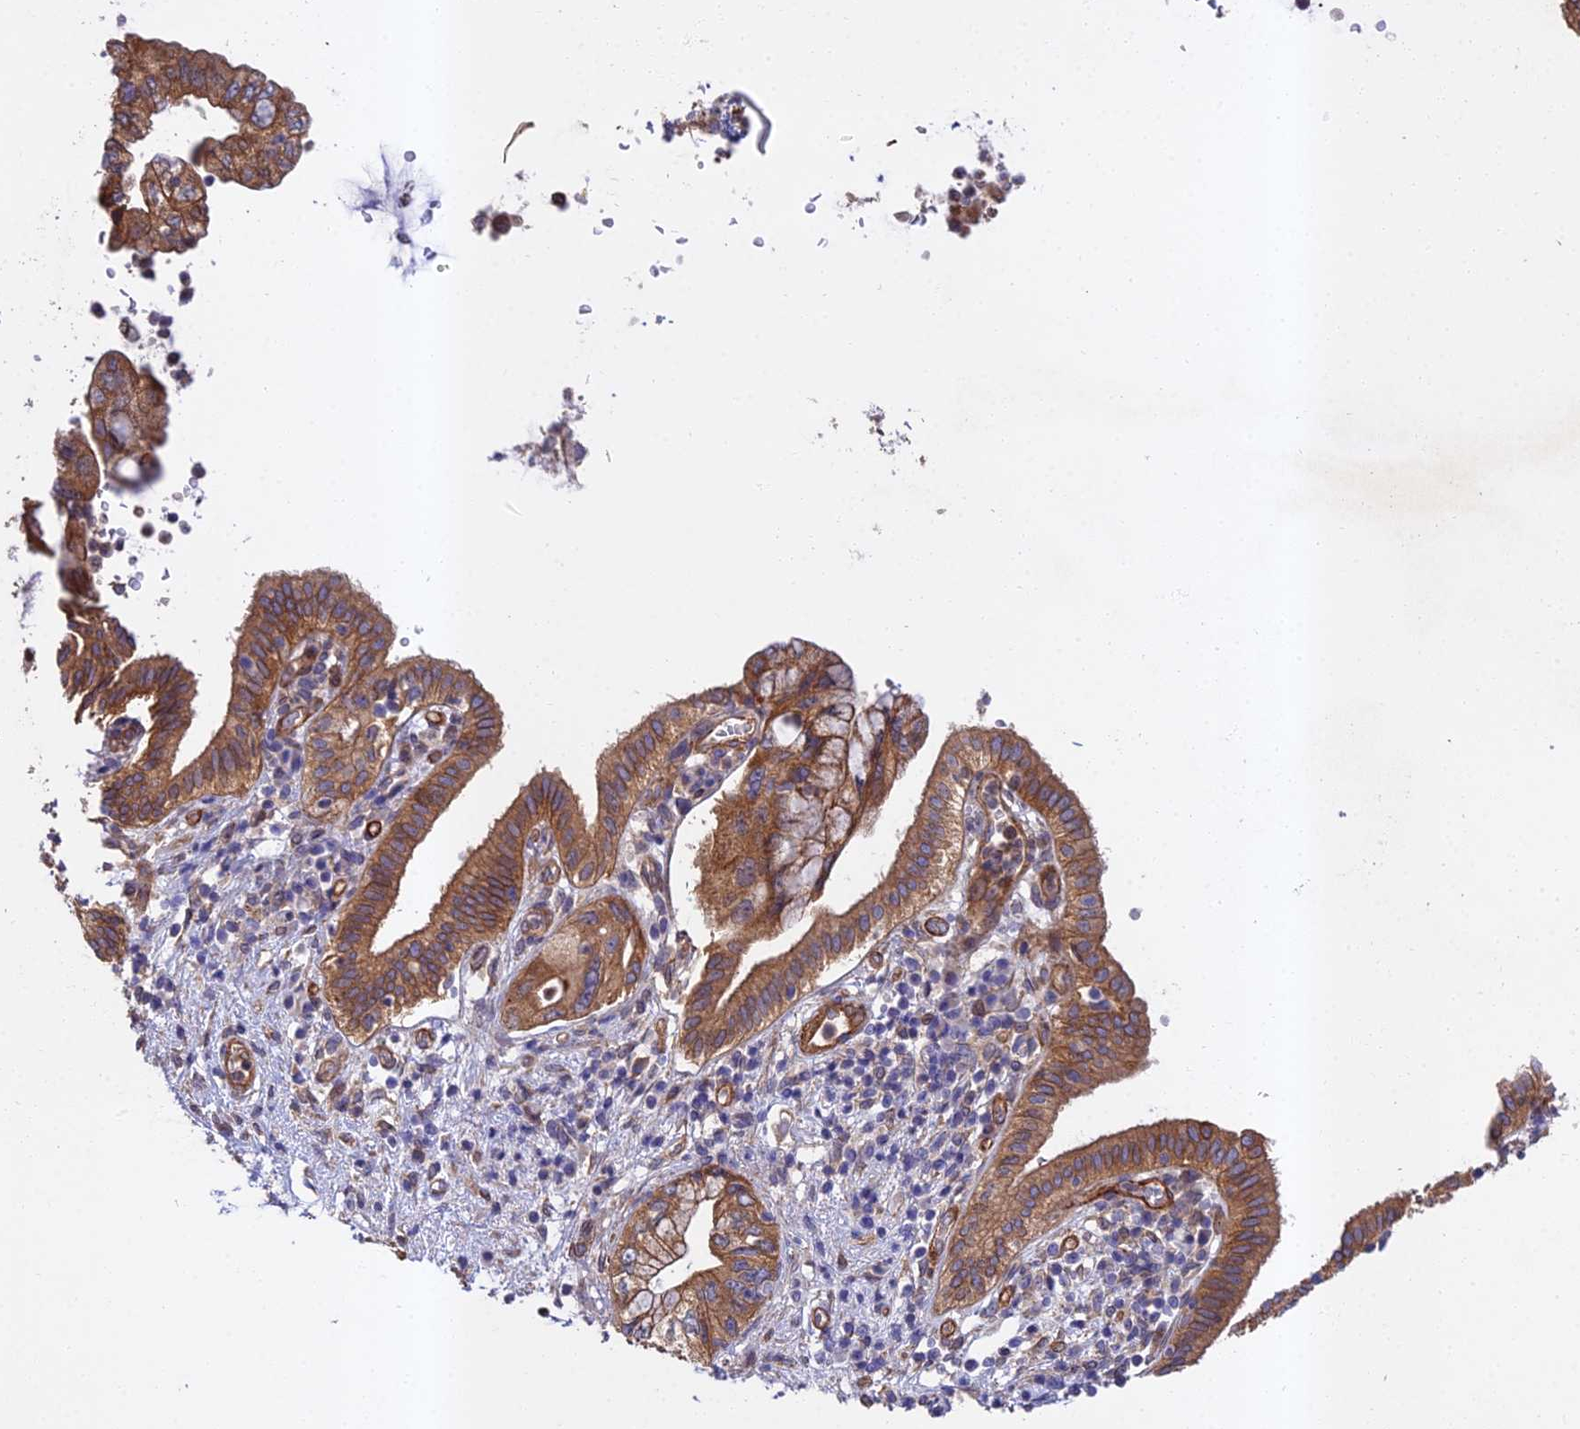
{"staining": {"intensity": "strong", "quantity": ">75%", "location": "cytoplasmic/membranous"}, "tissue": "pancreatic cancer", "cell_type": "Tumor cells", "image_type": "cancer", "snomed": [{"axis": "morphology", "description": "Adenocarcinoma, NOS"}, {"axis": "topography", "description": "Pancreas"}], "caption": "Adenocarcinoma (pancreatic) stained with a brown dye displays strong cytoplasmic/membranous positive expression in approximately >75% of tumor cells.", "gene": "RALGAPA2", "patient": {"sex": "female", "age": 73}}